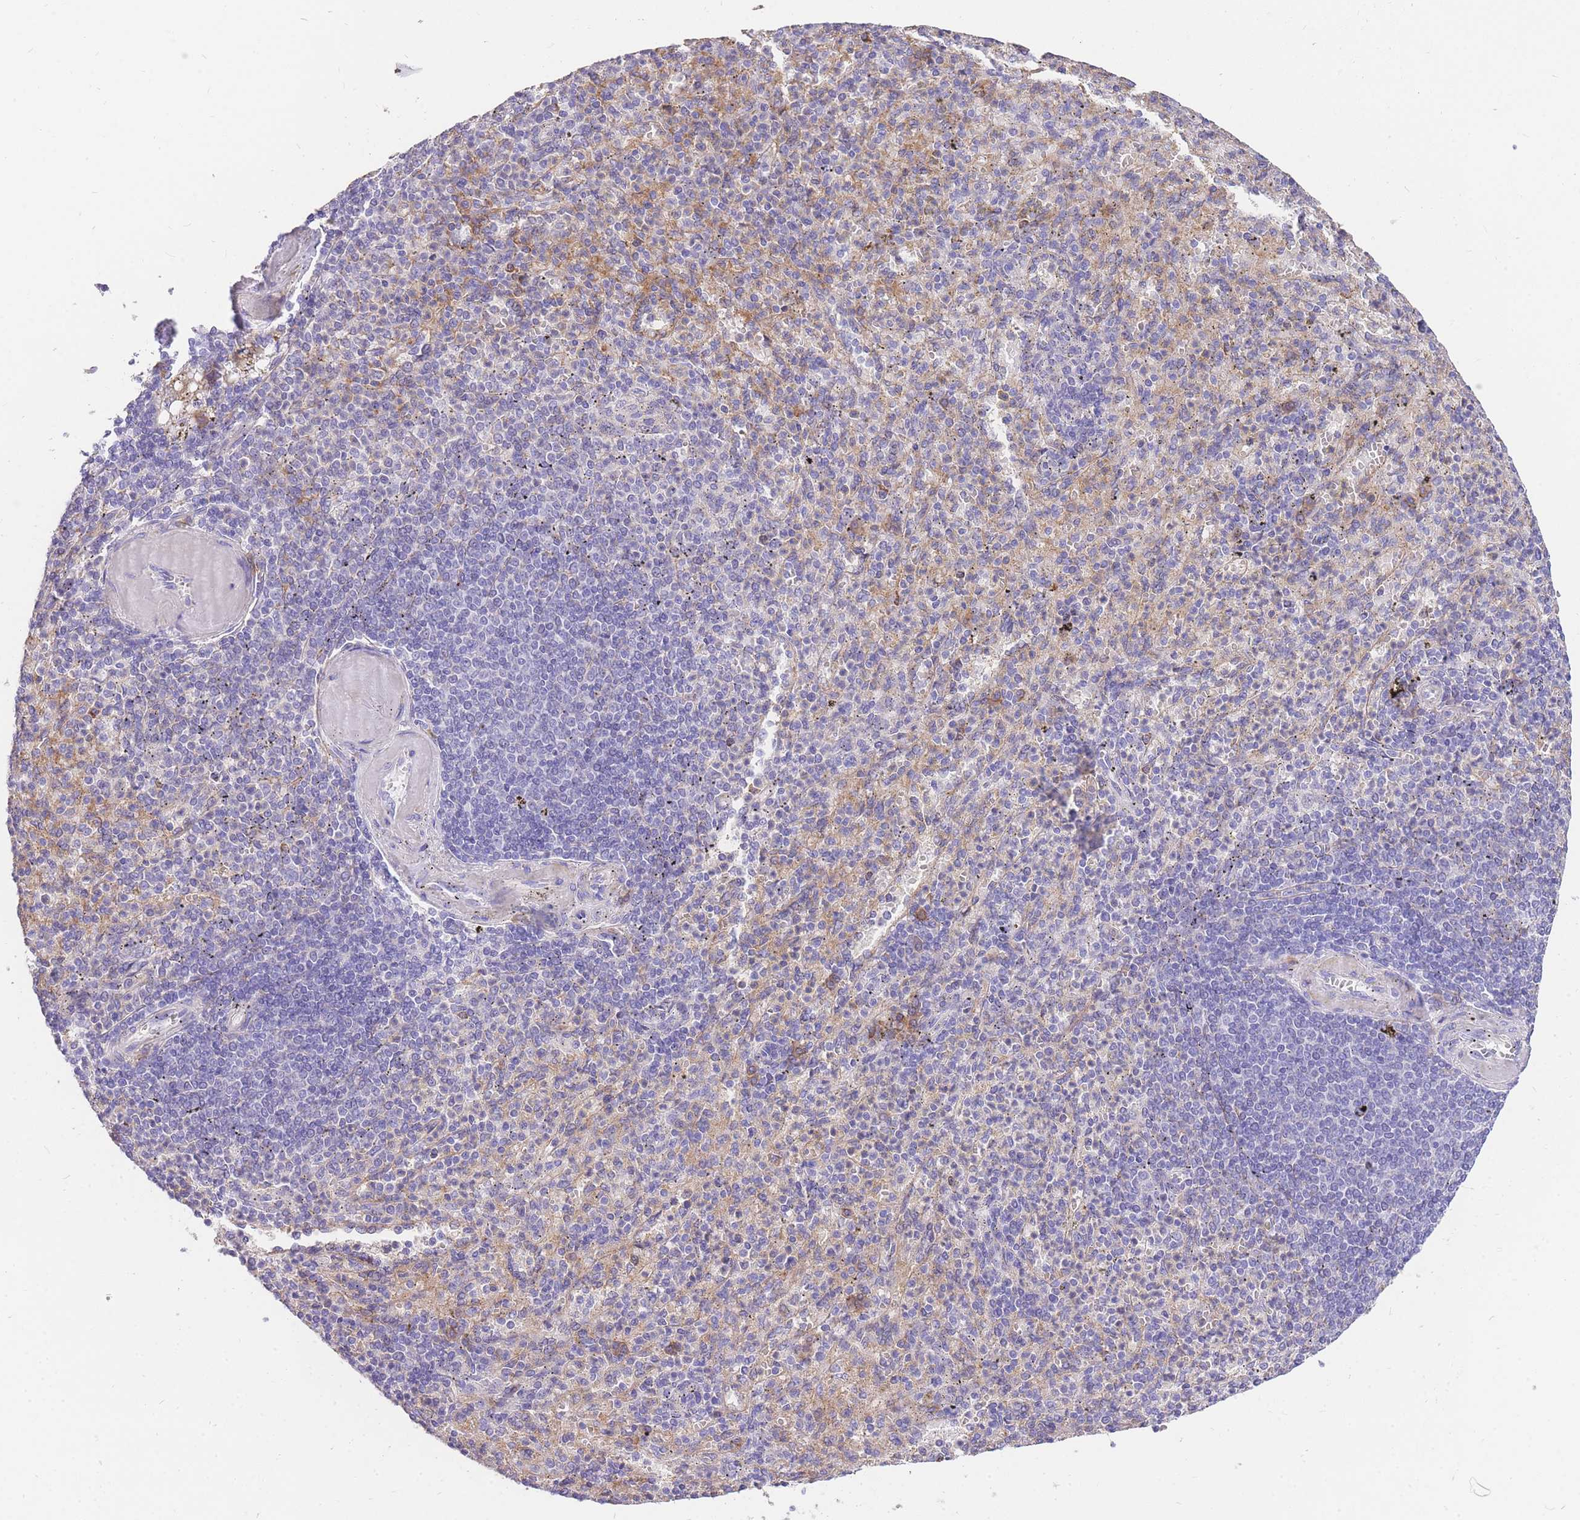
{"staining": {"intensity": "moderate", "quantity": "<25%", "location": "cytoplasmic/membranous"}, "tissue": "spleen", "cell_type": "Cells in red pulp", "image_type": "normal", "snomed": [{"axis": "morphology", "description": "Normal tissue, NOS"}, {"axis": "topography", "description": "Spleen"}], "caption": "This image shows immunohistochemistry (IHC) staining of unremarkable spleen, with low moderate cytoplasmic/membranous expression in approximately <25% of cells in red pulp.", "gene": "C2orf88", "patient": {"sex": "female", "age": 74}}